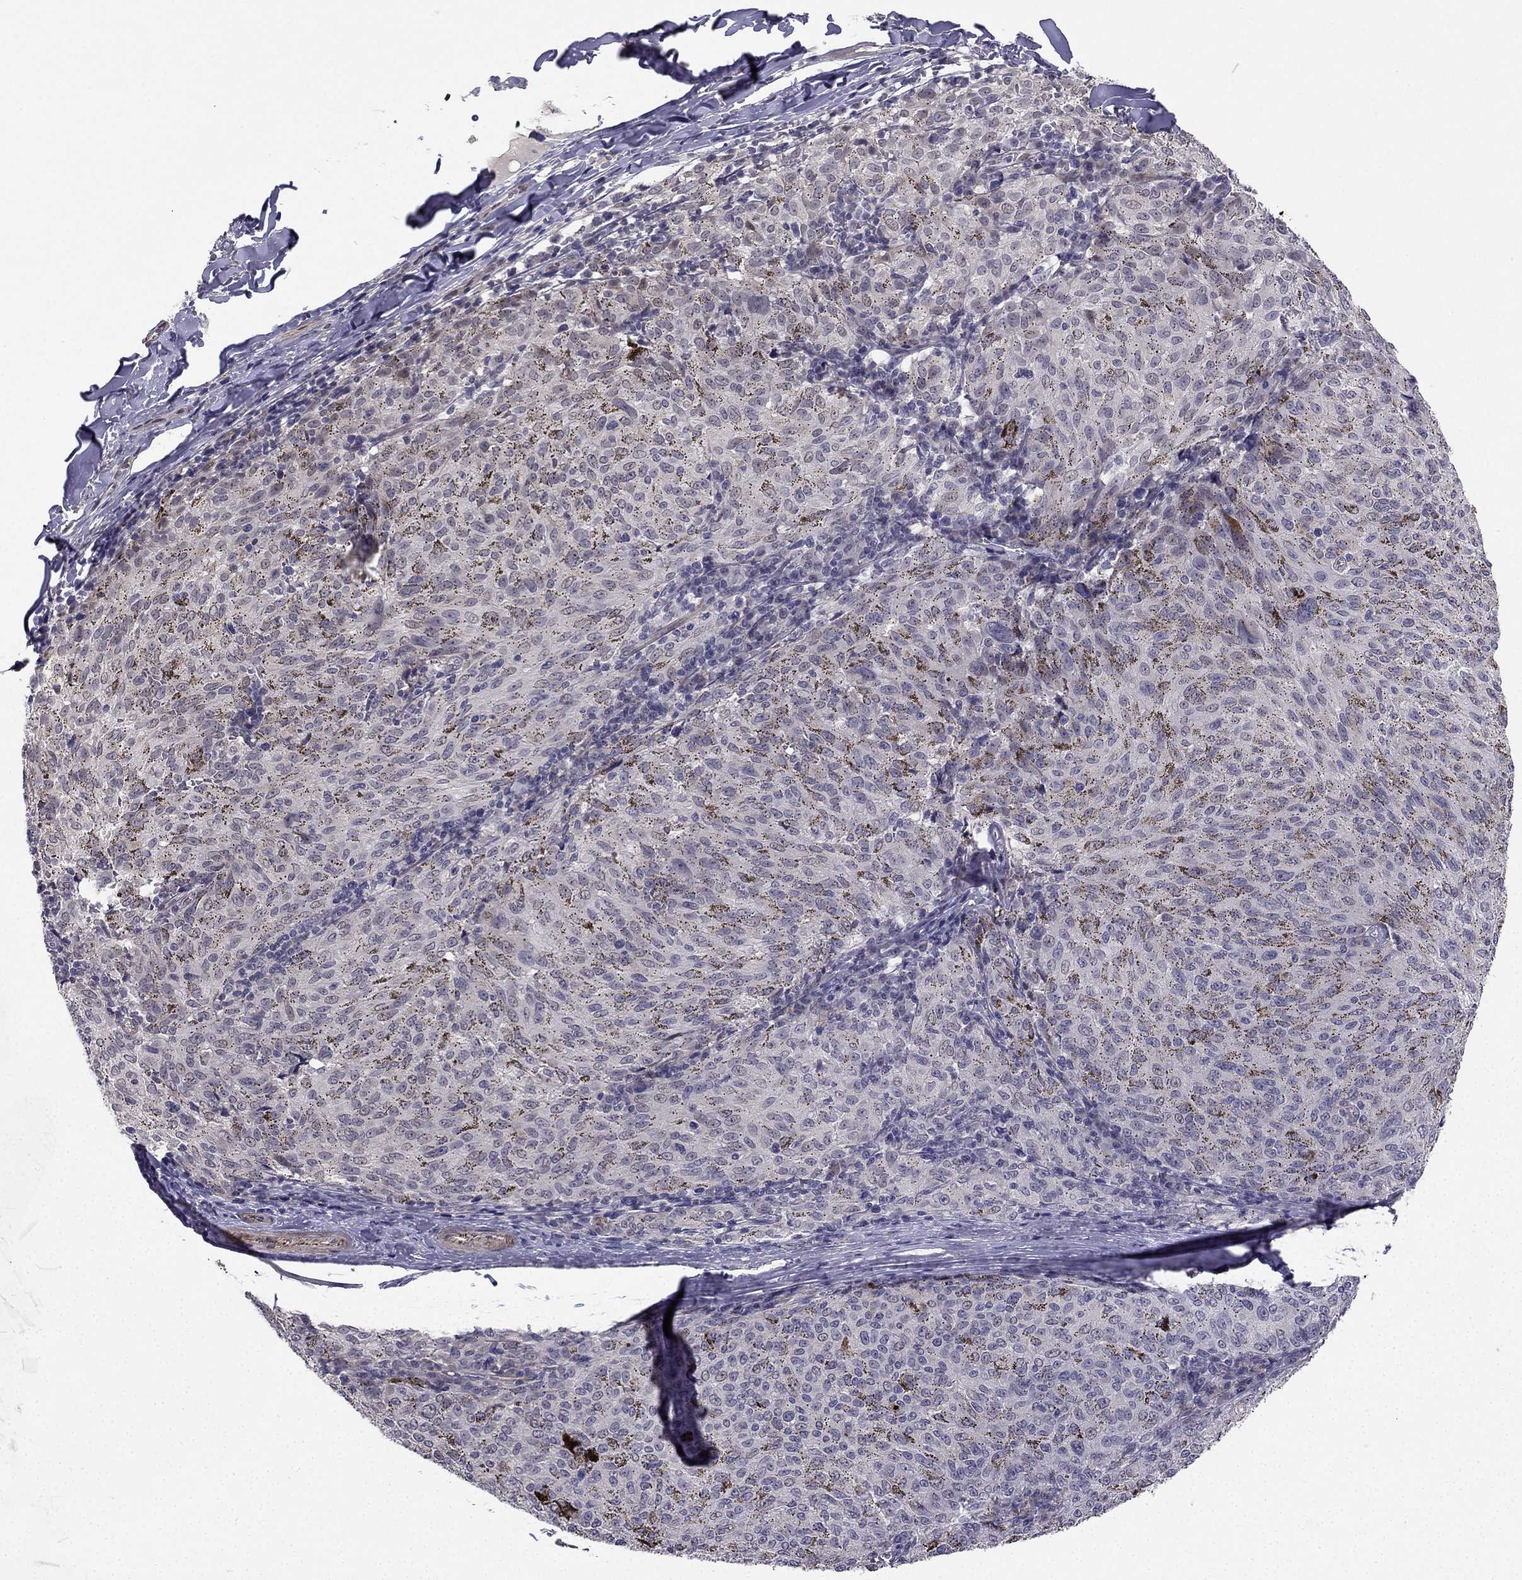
{"staining": {"intensity": "negative", "quantity": "none", "location": "none"}, "tissue": "melanoma", "cell_type": "Tumor cells", "image_type": "cancer", "snomed": [{"axis": "morphology", "description": "Malignant melanoma, NOS"}, {"axis": "topography", "description": "Skin"}], "caption": "Tumor cells show no significant protein staining in malignant melanoma.", "gene": "CHST8", "patient": {"sex": "female", "age": 72}}